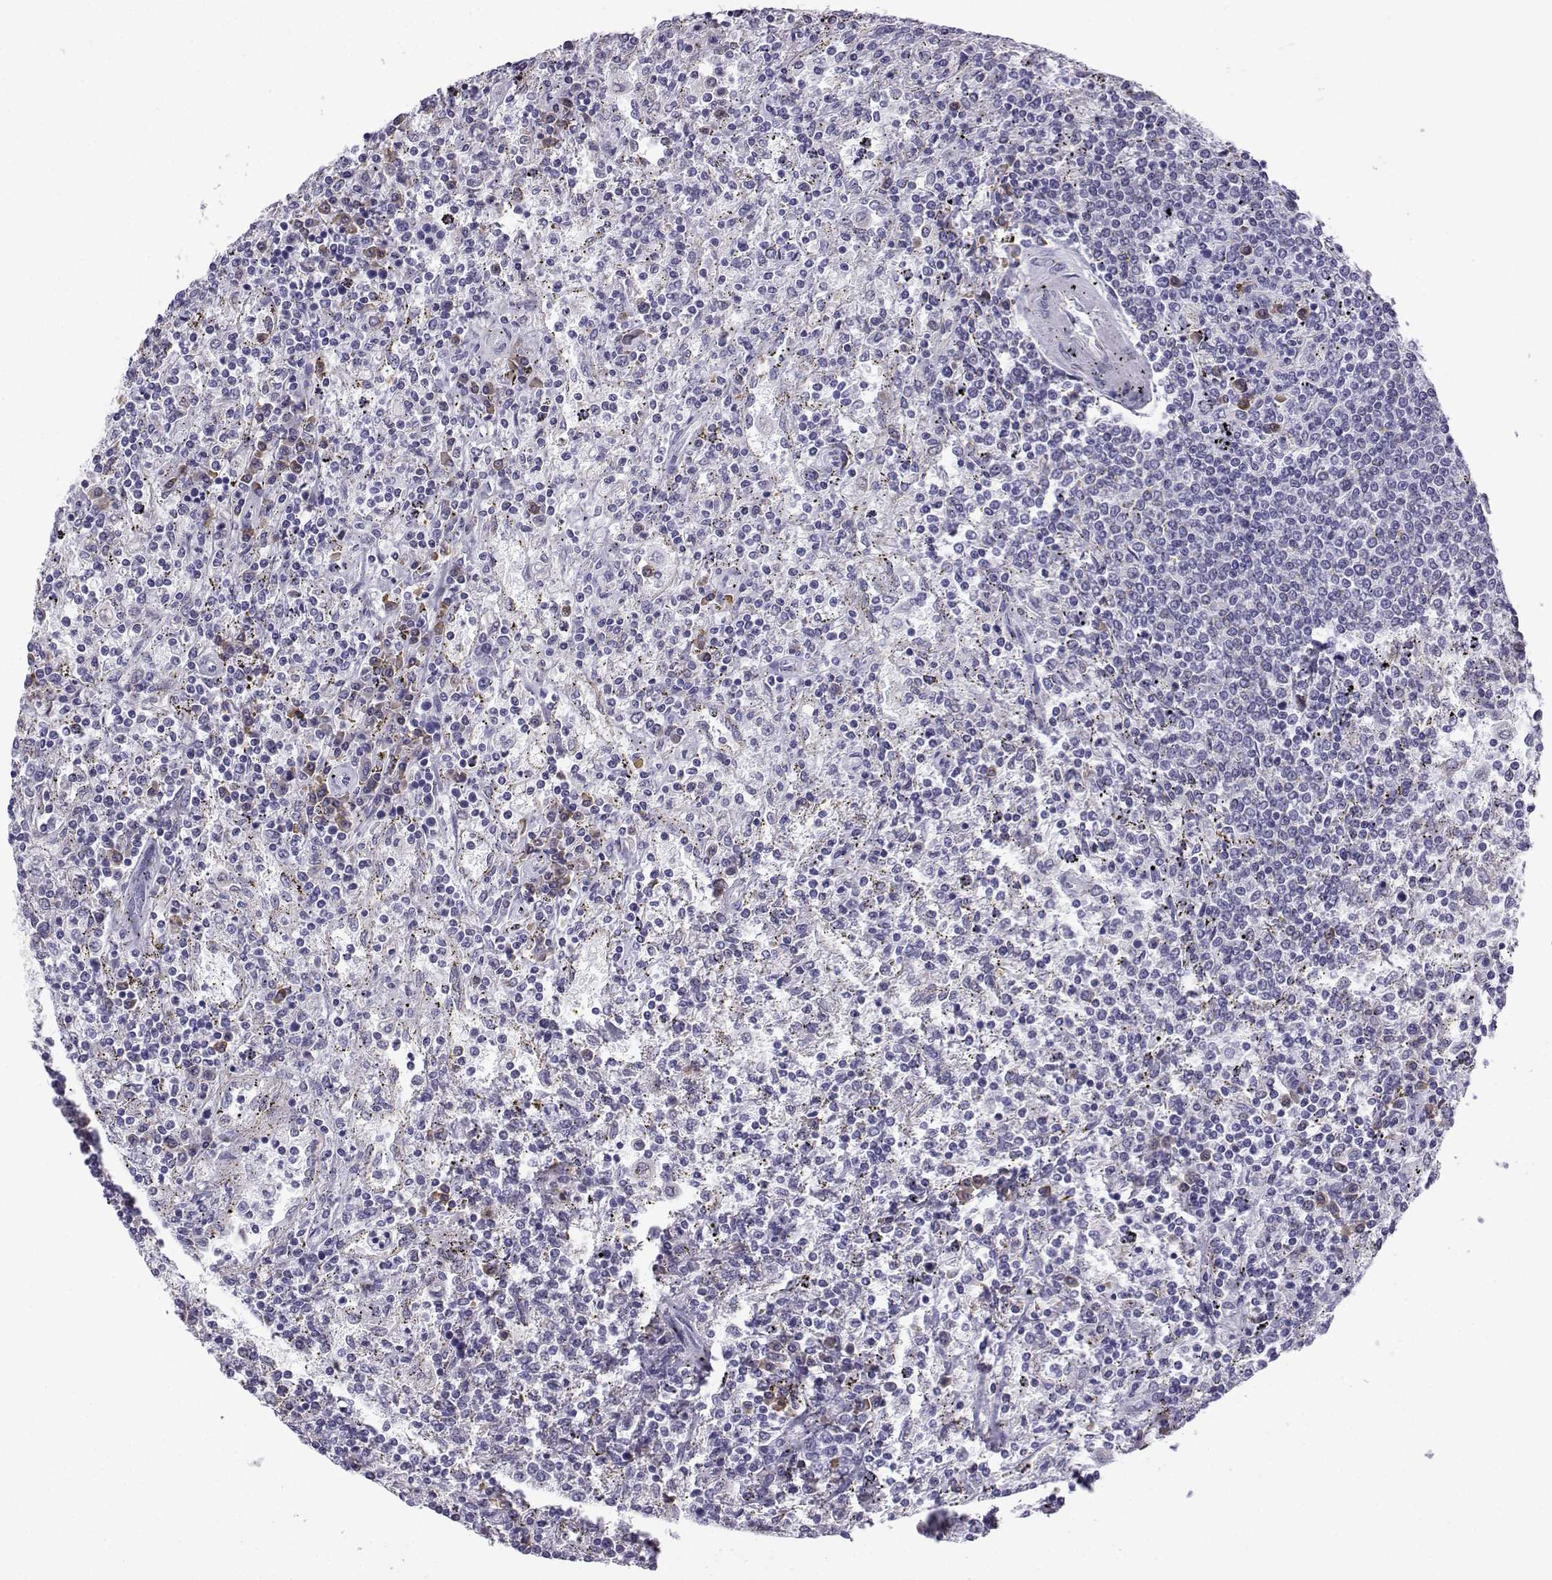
{"staining": {"intensity": "negative", "quantity": "none", "location": "none"}, "tissue": "lymphoma", "cell_type": "Tumor cells", "image_type": "cancer", "snomed": [{"axis": "morphology", "description": "Malignant lymphoma, non-Hodgkin's type, Low grade"}, {"axis": "topography", "description": "Spleen"}], "caption": "Tumor cells are negative for brown protein staining in lymphoma.", "gene": "MRGBP", "patient": {"sex": "male", "age": 62}}